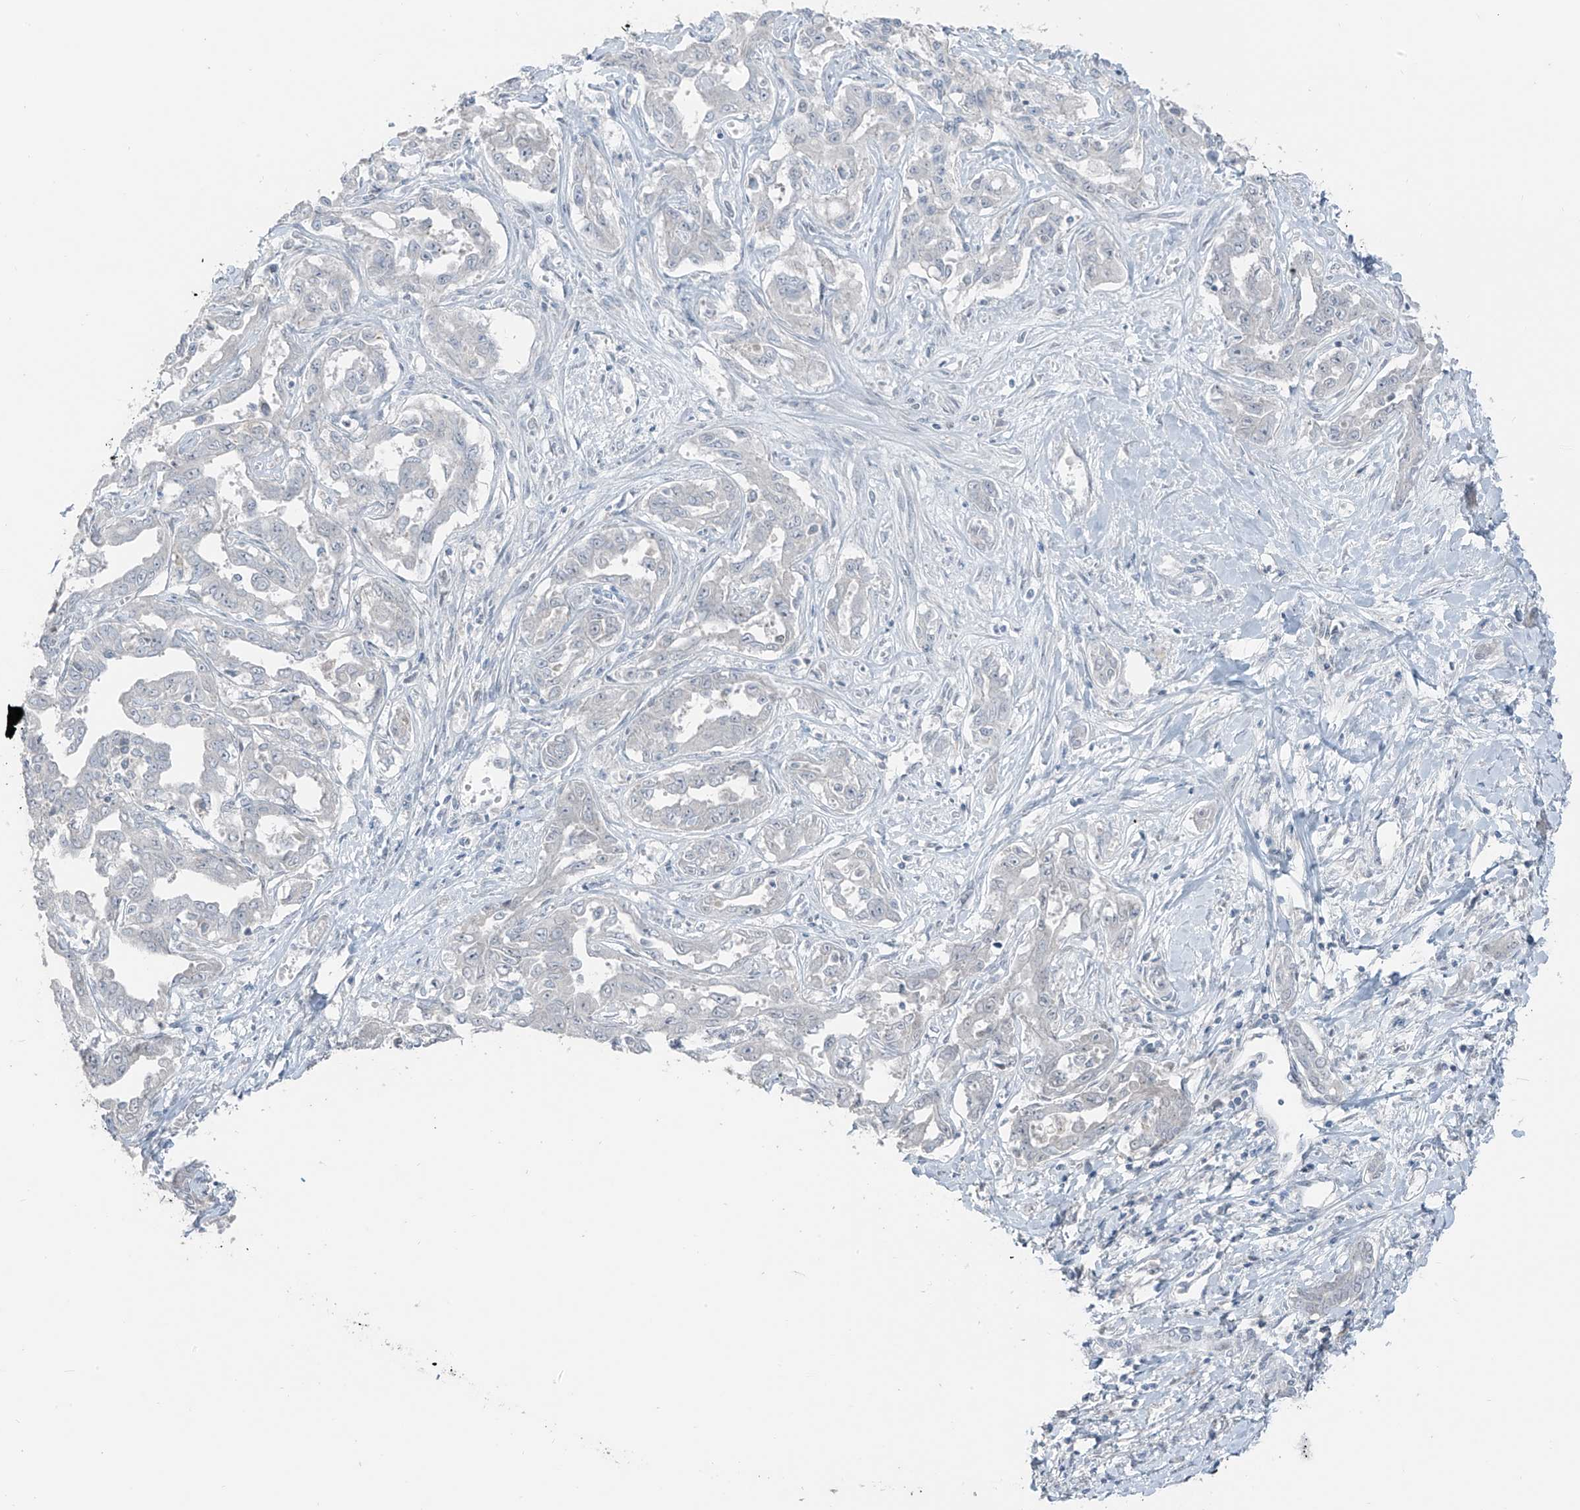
{"staining": {"intensity": "negative", "quantity": "none", "location": "none"}, "tissue": "liver cancer", "cell_type": "Tumor cells", "image_type": "cancer", "snomed": [{"axis": "morphology", "description": "Cholangiocarcinoma"}, {"axis": "topography", "description": "Liver"}], "caption": "Immunohistochemical staining of liver cancer exhibits no significant staining in tumor cells.", "gene": "PRDM6", "patient": {"sex": "male", "age": 59}}